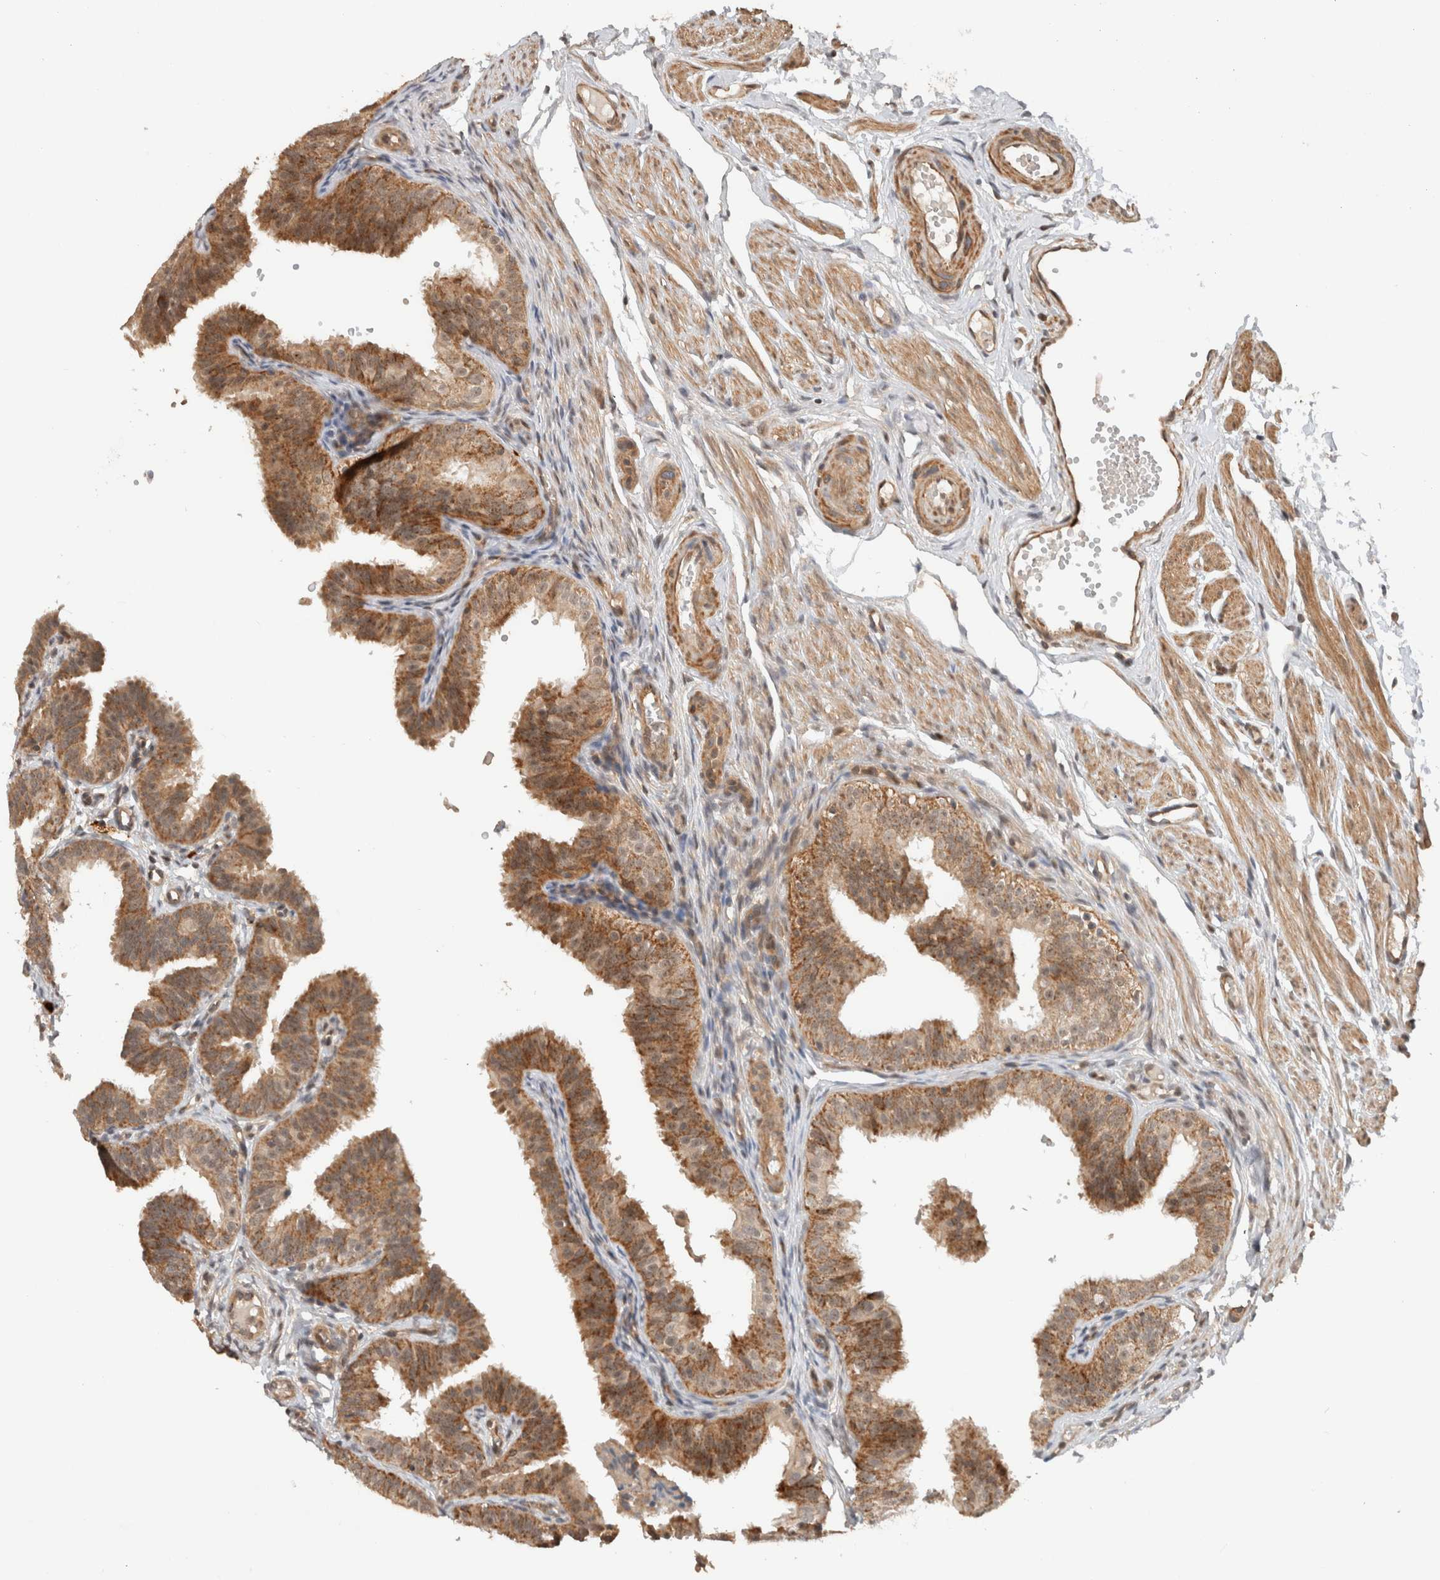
{"staining": {"intensity": "moderate", "quantity": ">75%", "location": "cytoplasmic/membranous"}, "tissue": "fallopian tube", "cell_type": "Glandular cells", "image_type": "normal", "snomed": [{"axis": "morphology", "description": "Normal tissue, NOS"}, {"axis": "topography", "description": "Fallopian tube"}], "caption": "Immunohistochemistry (IHC) (DAB) staining of normal fallopian tube reveals moderate cytoplasmic/membranous protein staining in approximately >75% of glandular cells. (IHC, brightfield microscopy, high magnification).", "gene": "CAAP1", "patient": {"sex": "female", "age": 35}}